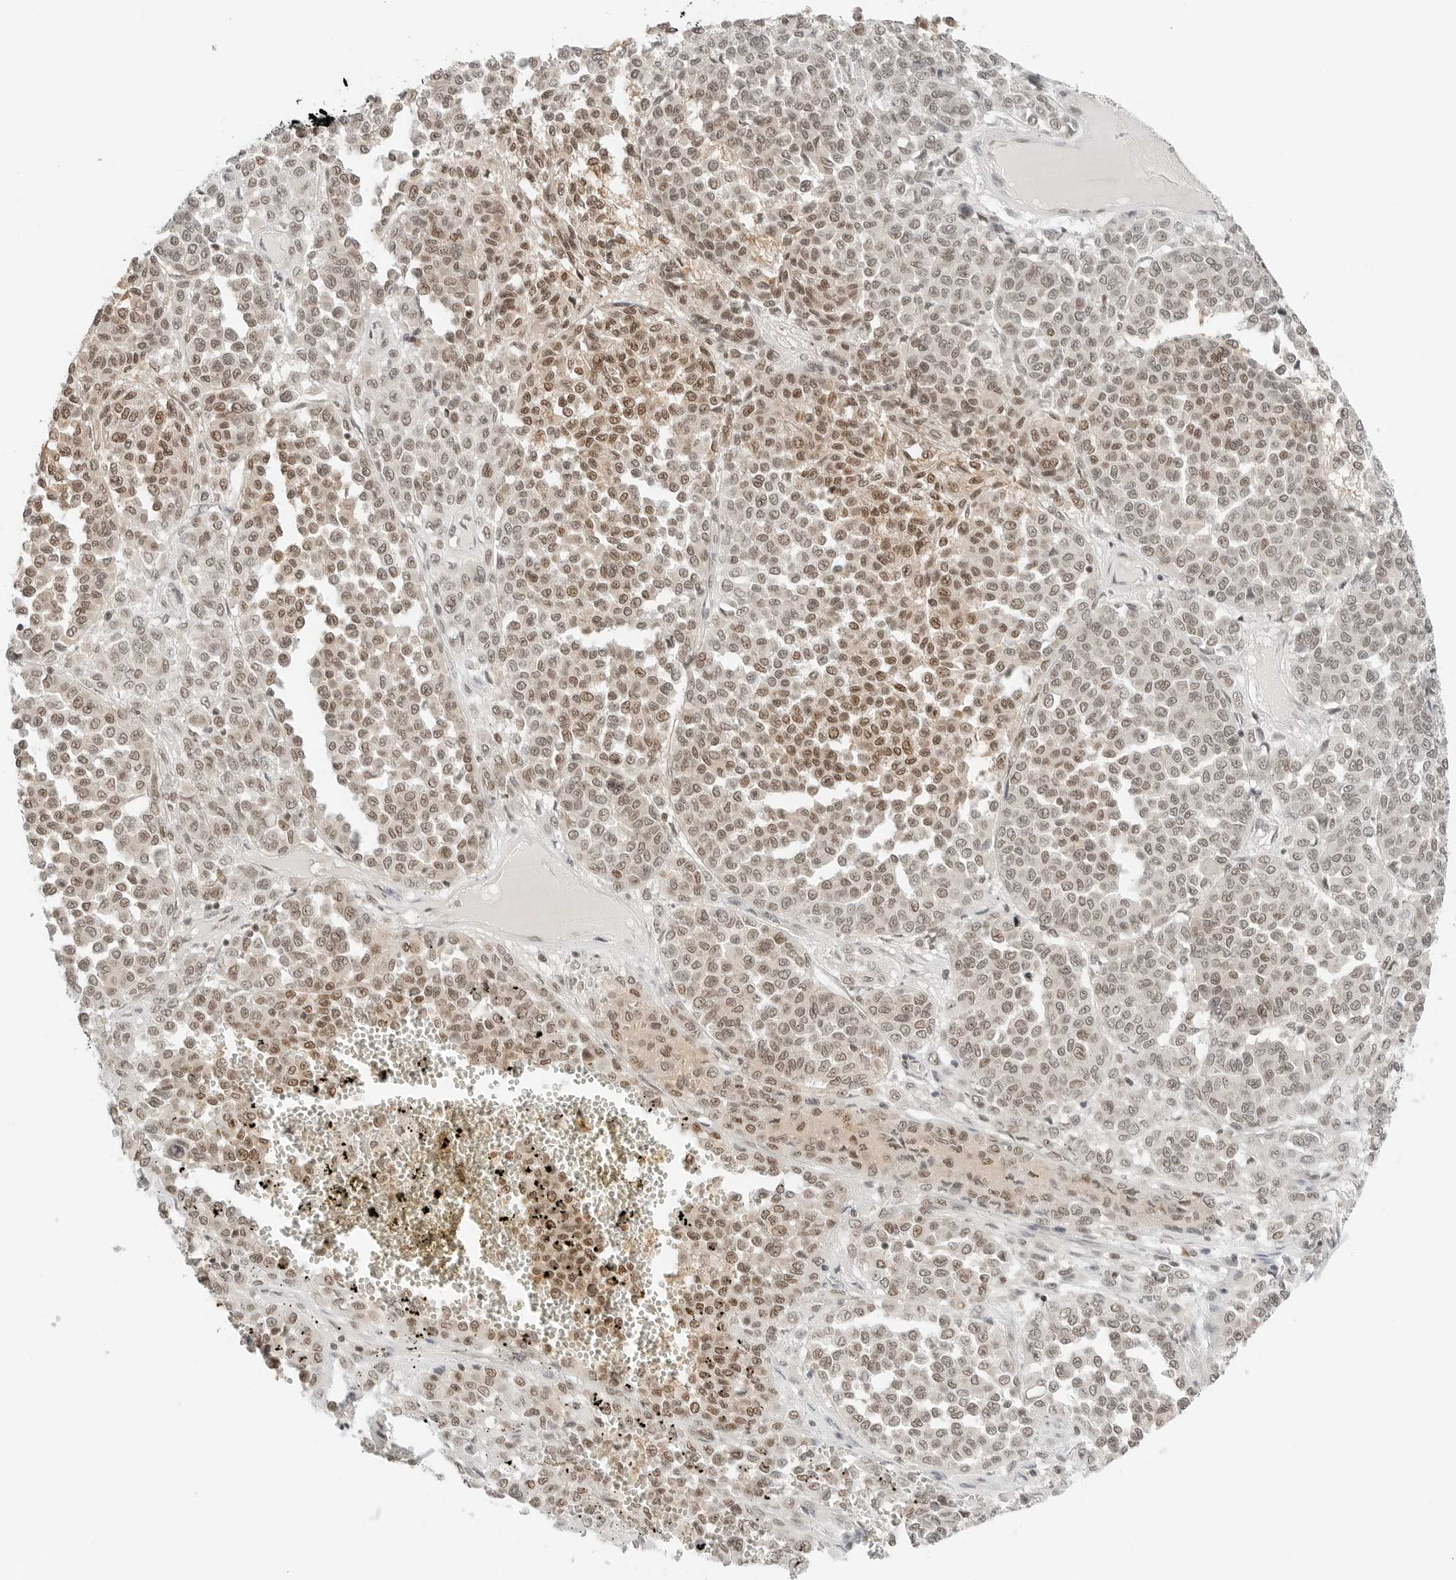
{"staining": {"intensity": "moderate", "quantity": ">75%", "location": "nuclear"}, "tissue": "melanoma", "cell_type": "Tumor cells", "image_type": "cancer", "snomed": [{"axis": "morphology", "description": "Malignant melanoma, Metastatic site"}, {"axis": "topography", "description": "Pancreas"}], "caption": "This is an image of IHC staining of malignant melanoma (metastatic site), which shows moderate staining in the nuclear of tumor cells.", "gene": "CRTC2", "patient": {"sex": "female", "age": 30}}